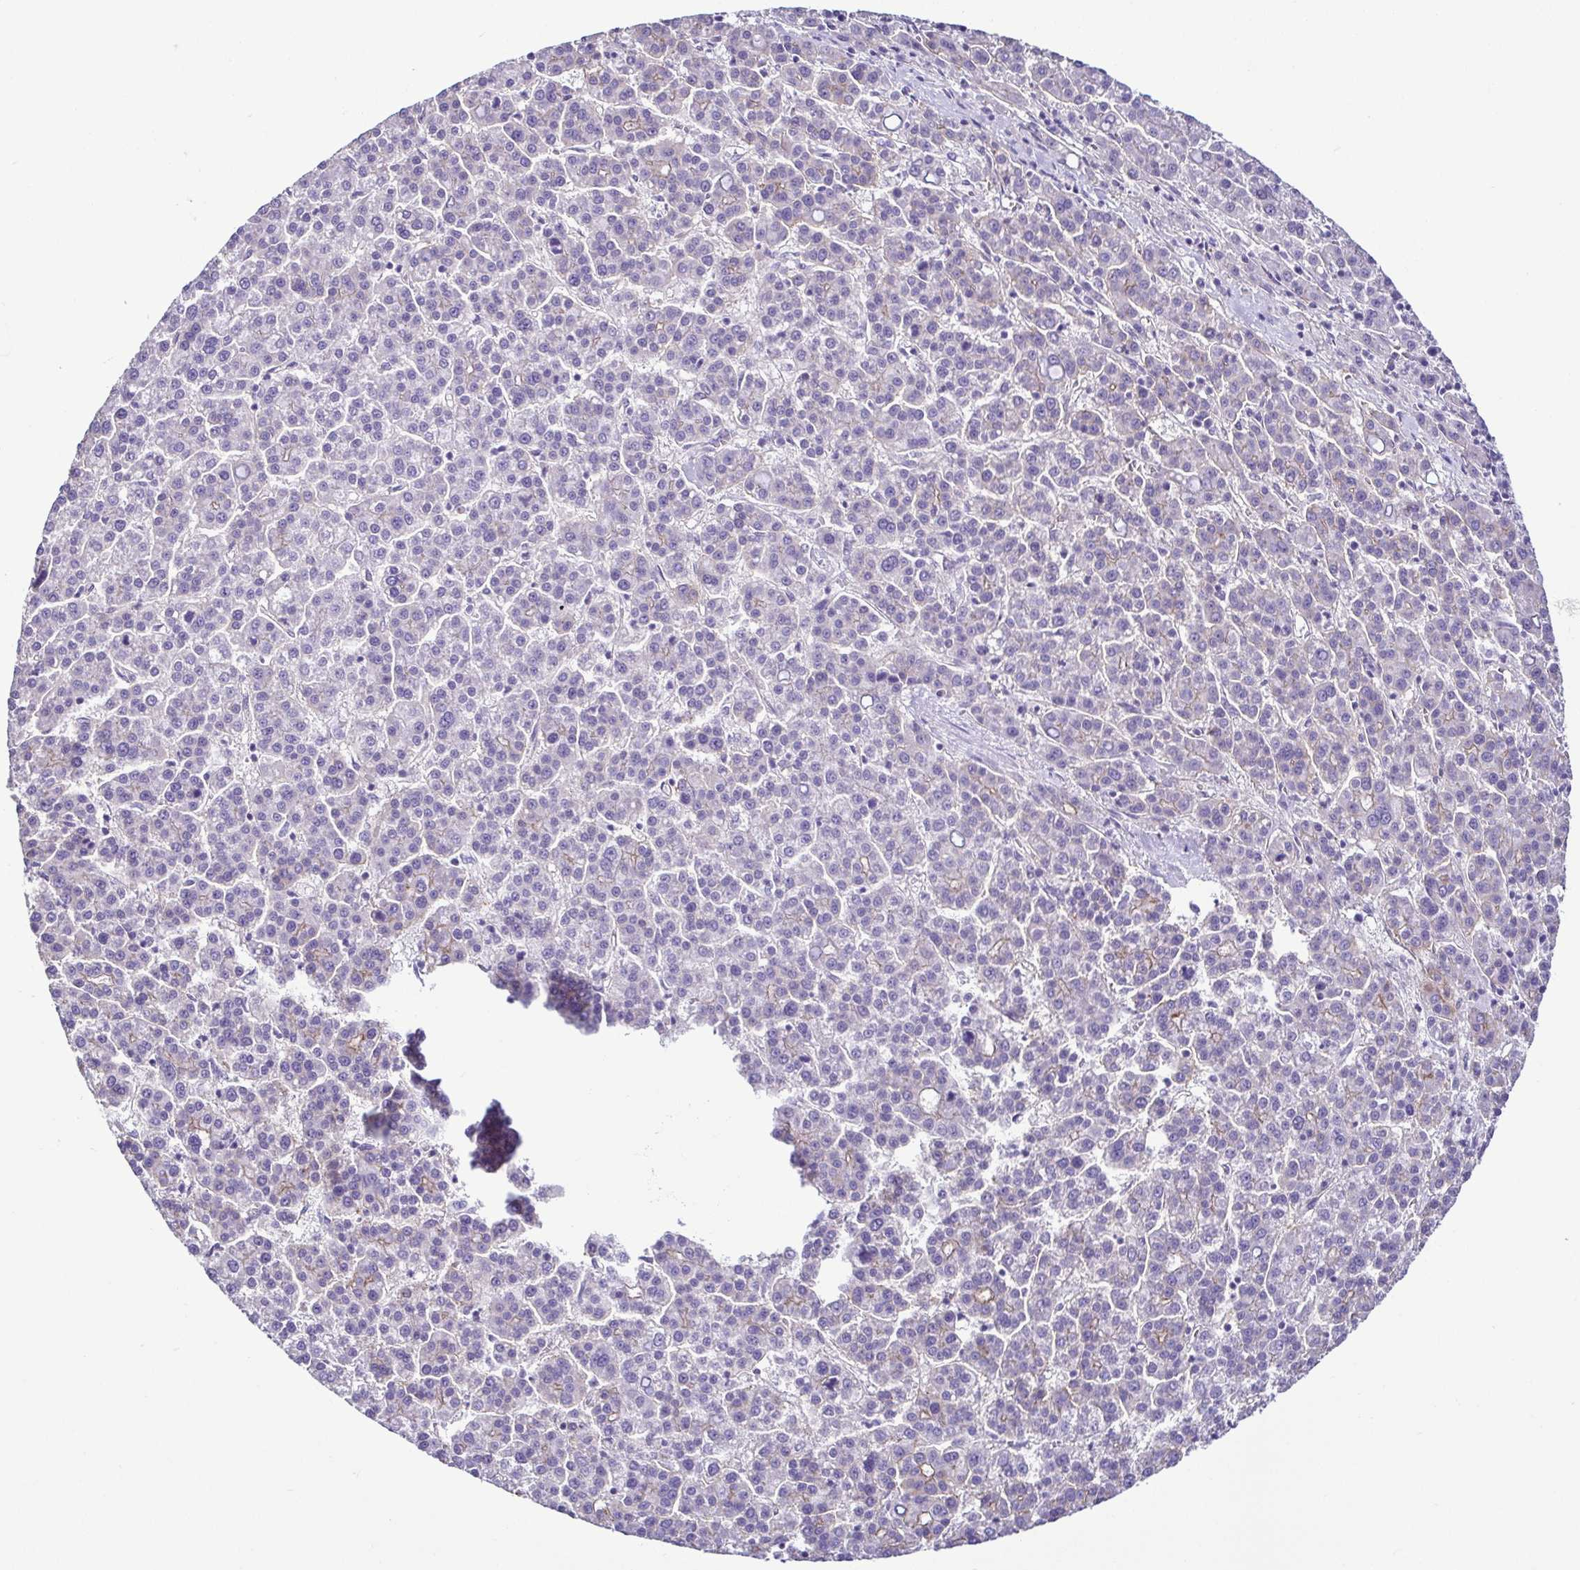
{"staining": {"intensity": "negative", "quantity": "none", "location": "none"}, "tissue": "liver cancer", "cell_type": "Tumor cells", "image_type": "cancer", "snomed": [{"axis": "morphology", "description": "Carcinoma, Hepatocellular, NOS"}, {"axis": "topography", "description": "Liver"}], "caption": "Photomicrograph shows no protein positivity in tumor cells of liver hepatocellular carcinoma tissue.", "gene": "CASP14", "patient": {"sex": "female", "age": 58}}